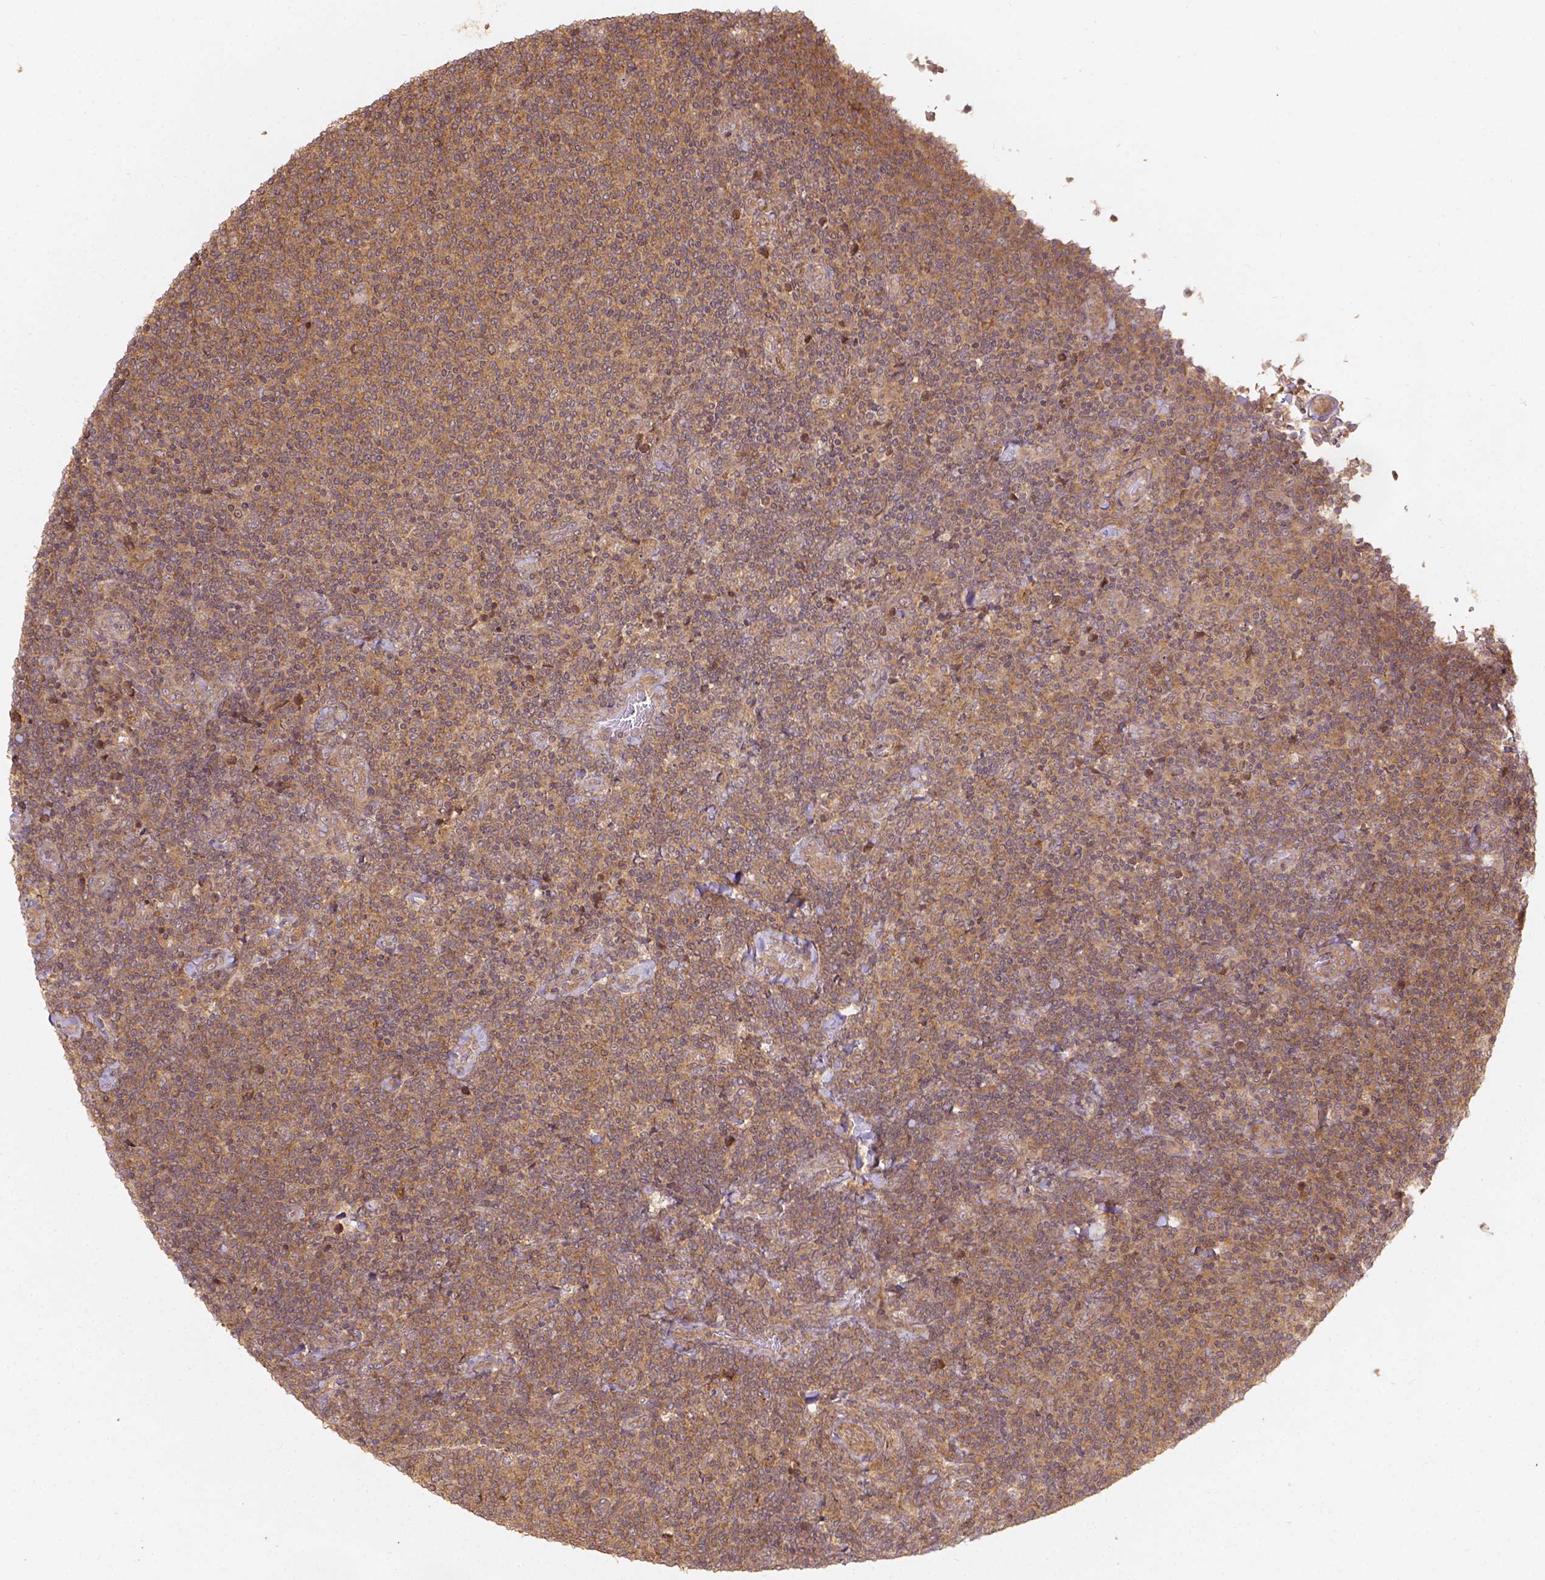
{"staining": {"intensity": "moderate", "quantity": ">75%", "location": "cytoplasmic/membranous"}, "tissue": "lymphoma", "cell_type": "Tumor cells", "image_type": "cancer", "snomed": [{"axis": "morphology", "description": "Malignant lymphoma, non-Hodgkin's type, Low grade"}, {"axis": "topography", "description": "Lymph node"}], "caption": "Moderate cytoplasmic/membranous protein expression is present in about >75% of tumor cells in lymphoma. (Stains: DAB (3,3'-diaminobenzidine) in brown, nuclei in blue, Microscopy: brightfield microscopy at high magnification).", "gene": "XPR1", "patient": {"sex": "male", "age": 52}}